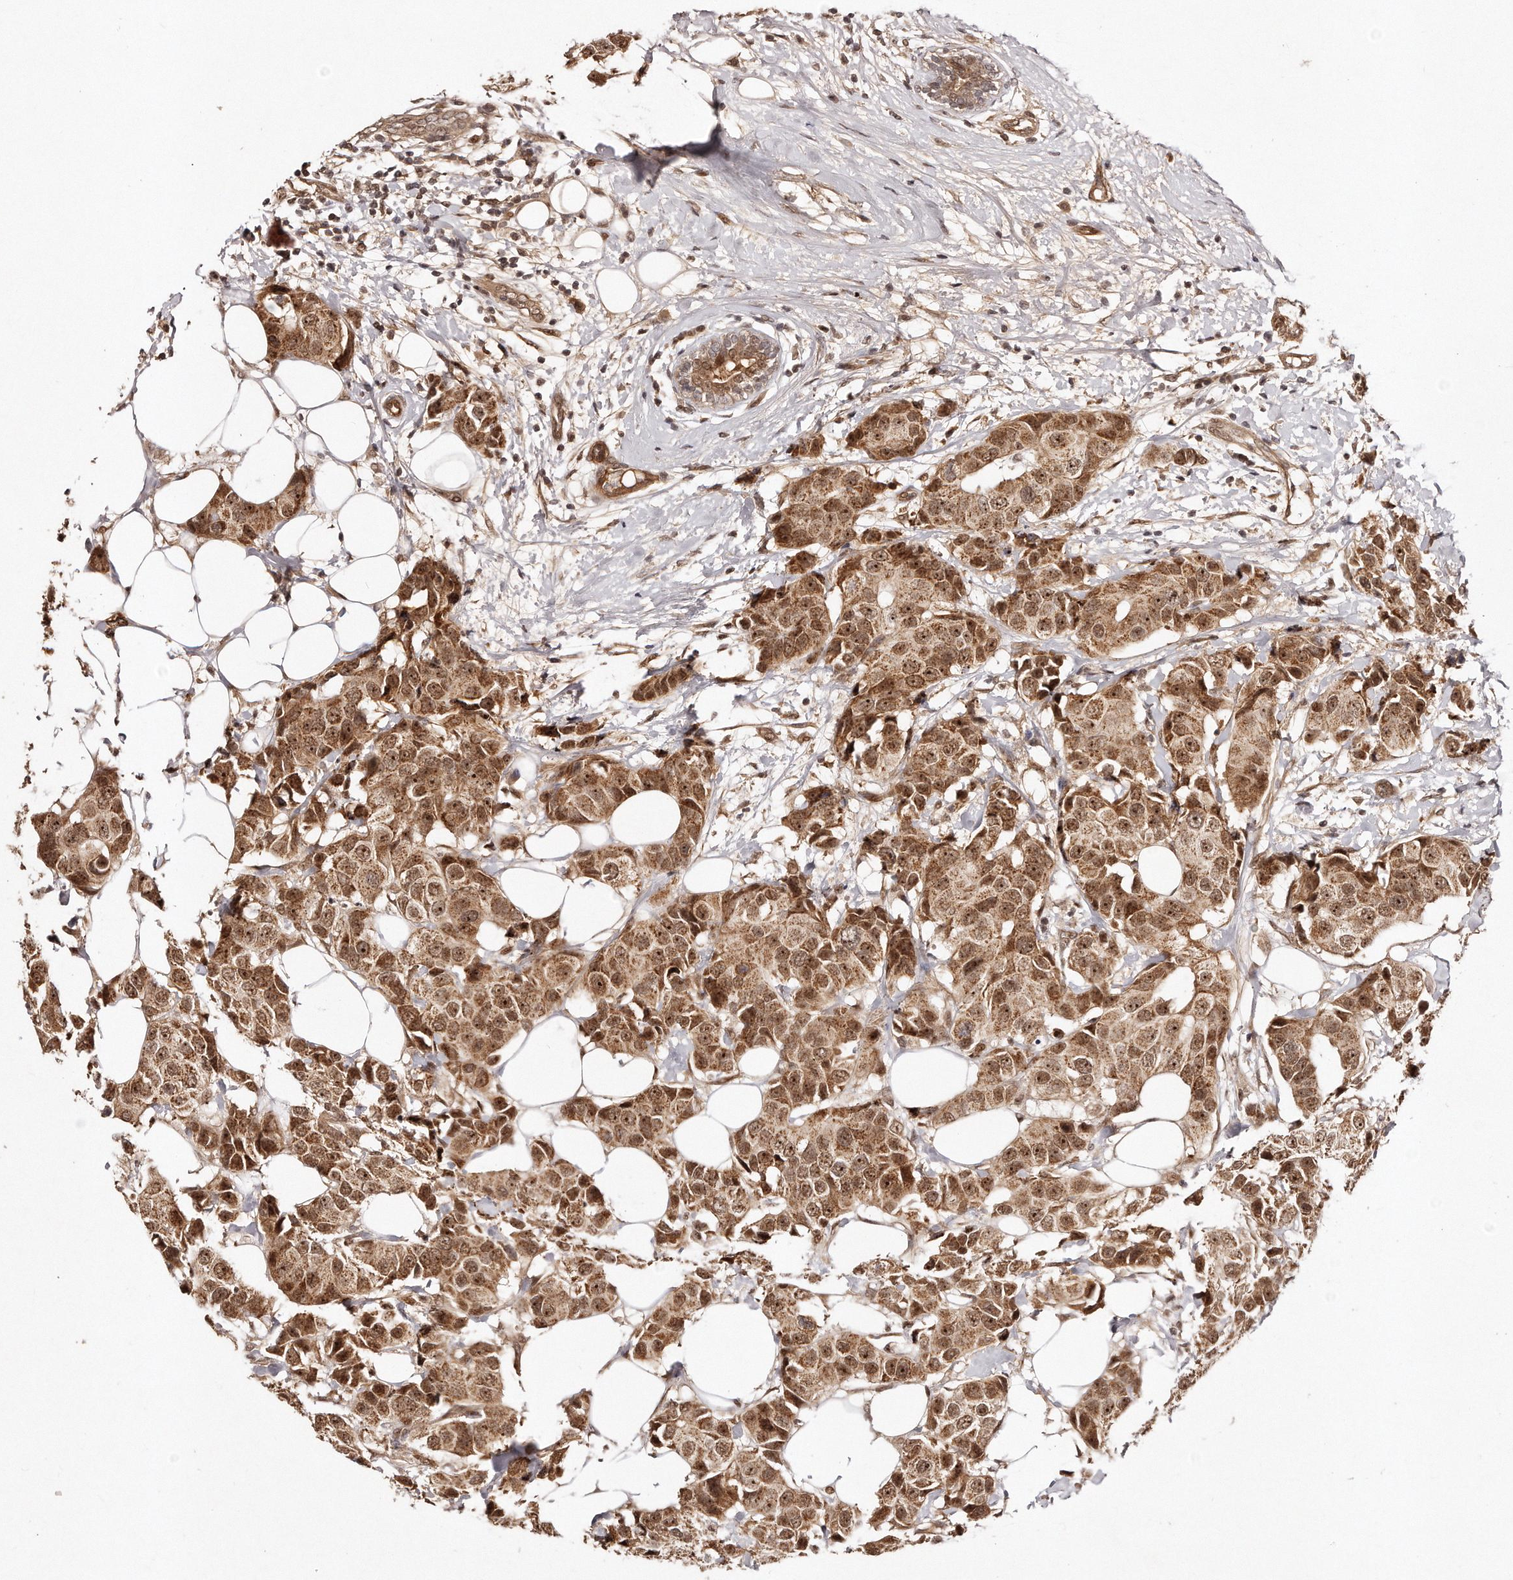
{"staining": {"intensity": "moderate", "quantity": ">75%", "location": "cytoplasmic/membranous,nuclear"}, "tissue": "breast cancer", "cell_type": "Tumor cells", "image_type": "cancer", "snomed": [{"axis": "morphology", "description": "Normal tissue, NOS"}, {"axis": "morphology", "description": "Duct carcinoma"}, {"axis": "topography", "description": "Breast"}], "caption": "Intraductal carcinoma (breast) tissue reveals moderate cytoplasmic/membranous and nuclear positivity in about >75% of tumor cells, visualized by immunohistochemistry.", "gene": "SOX4", "patient": {"sex": "female", "age": 39}}